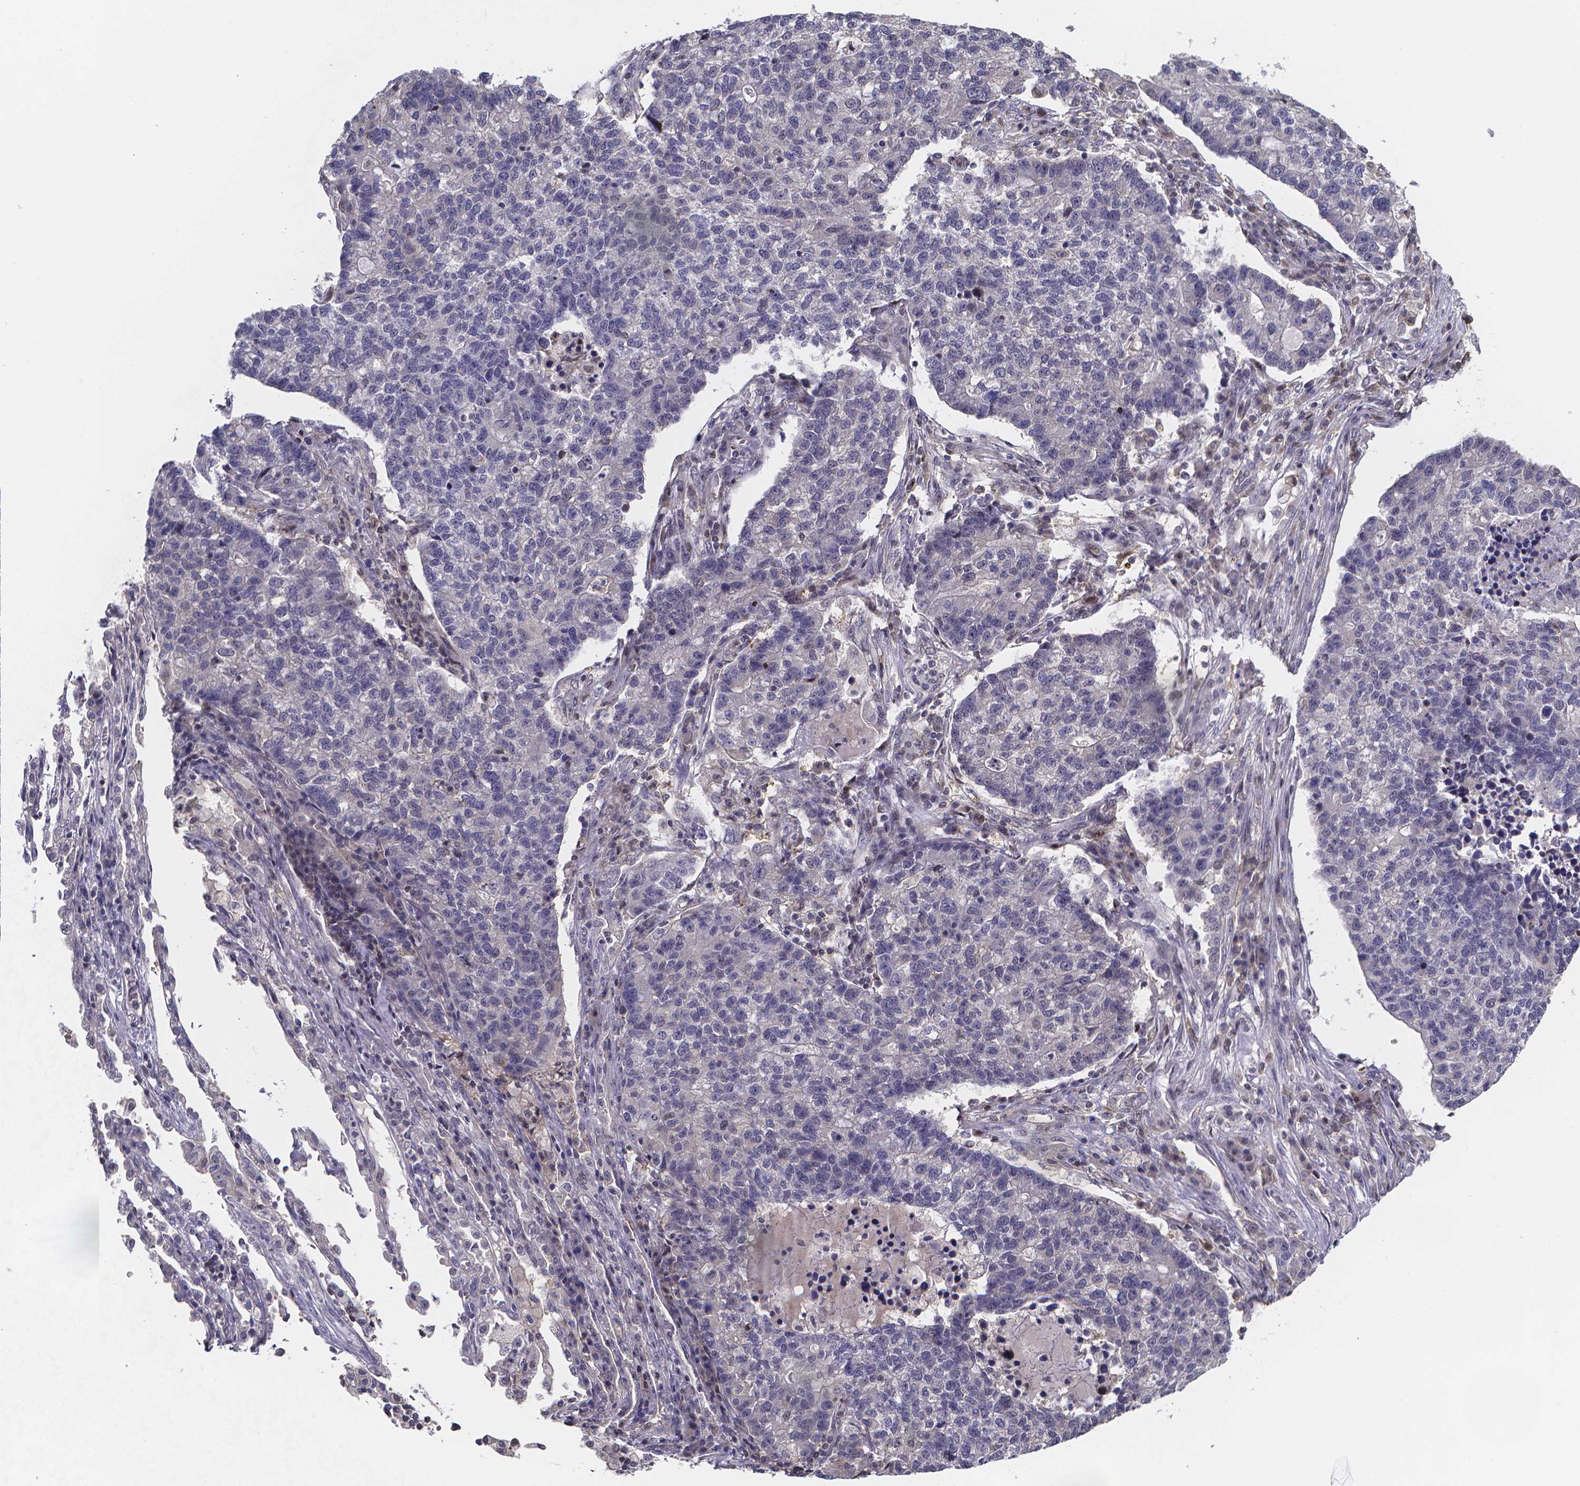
{"staining": {"intensity": "negative", "quantity": "none", "location": "none"}, "tissue": "lung cancer", "cell_type": "Tumor cells", "image_type": "cancer", "snomed": [{"axis": "morphology", "description": "Adenocarcinoma, NOS"}, {"axis": "topography", "description": "Lung"}], "caption": "Tumor cells are negative for protein expression in human lung cancer (adenocarcinoma).", "gene": "PAH", "patient": {"sex": "male", "age": 57}}